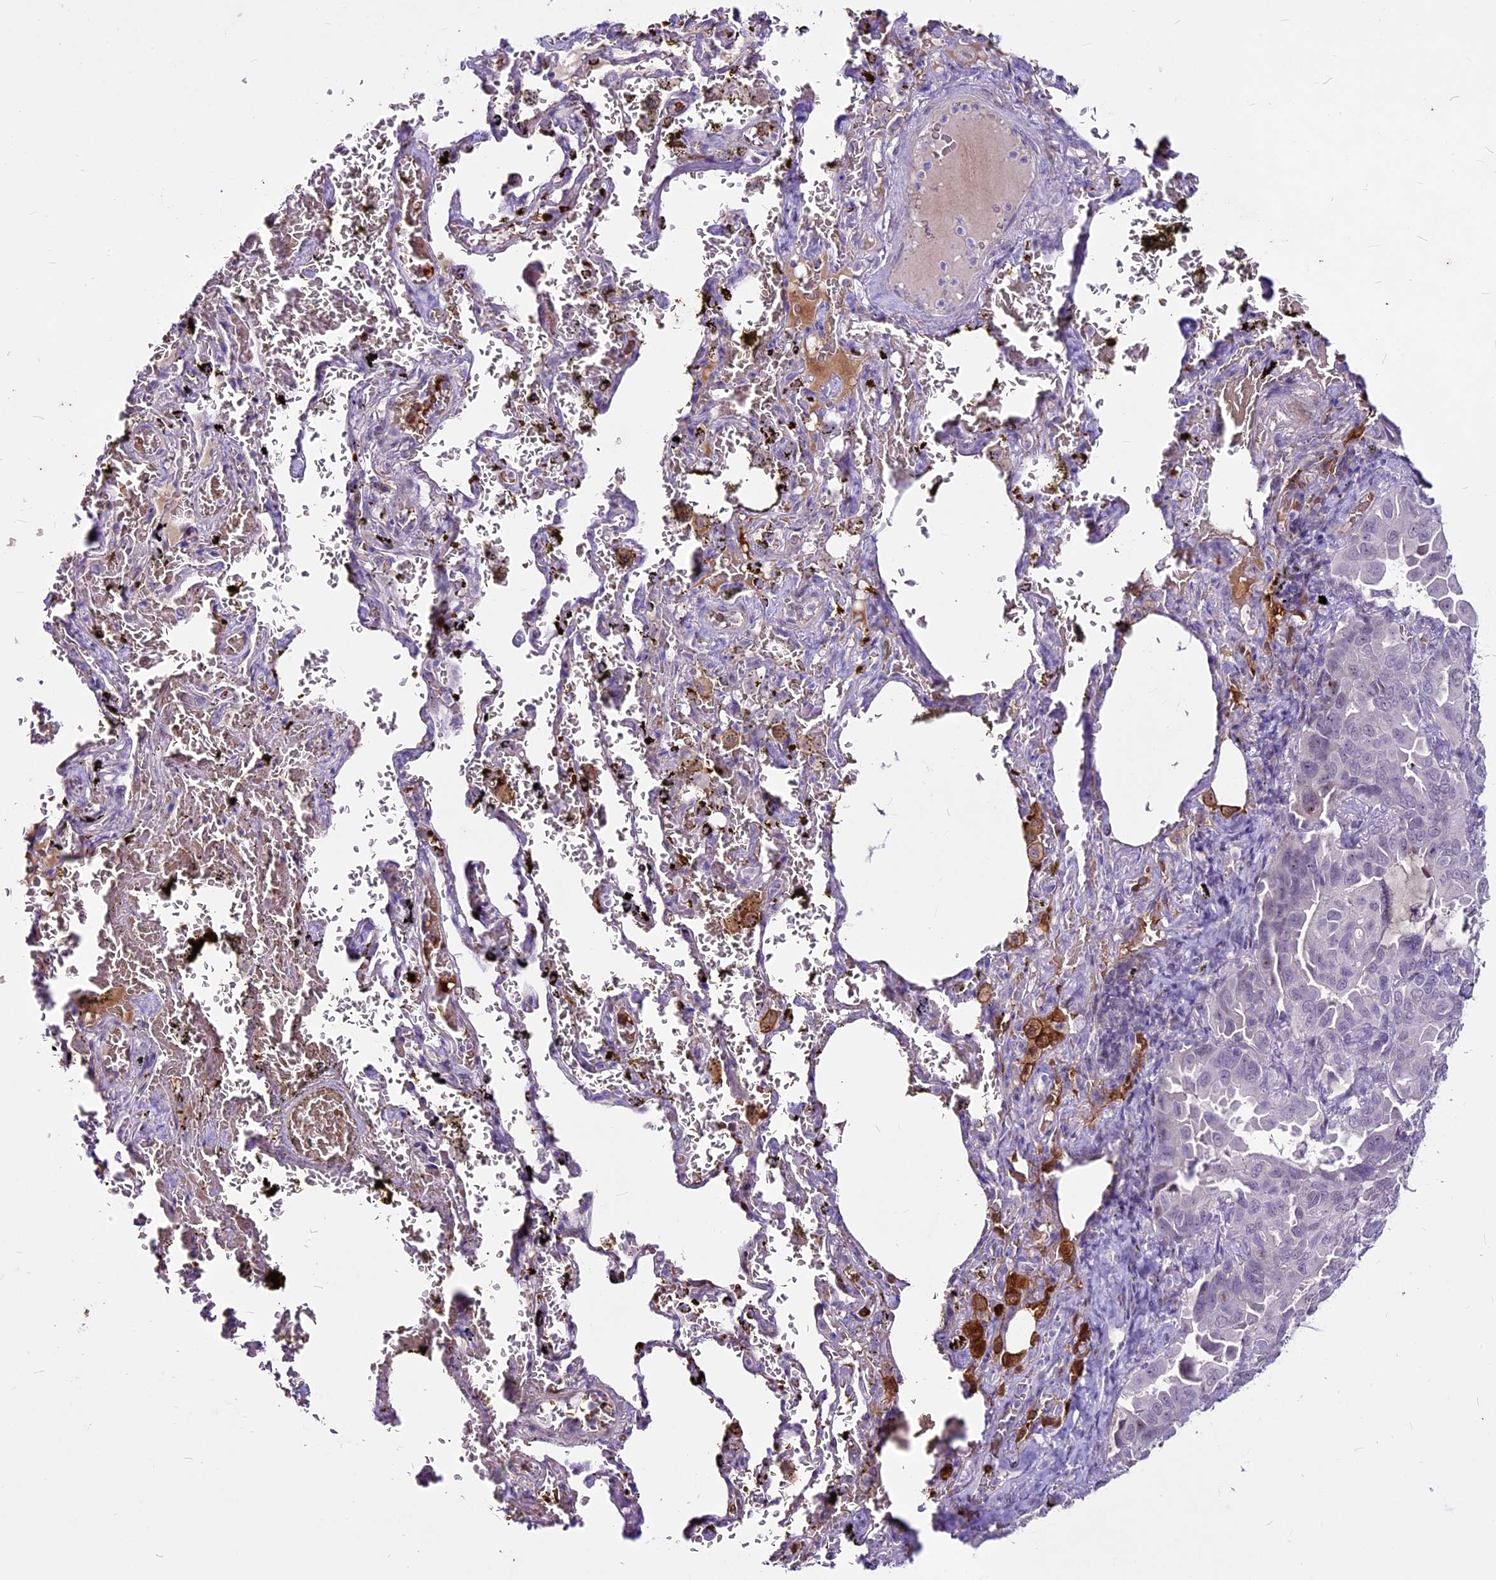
{"staining": {"intensity": "negative", "quantity": "none", "location": "none"}, "tissue": "lung cancer", "cell_type": "Tumor cells", "image_type": "cancer", "snomed": [{"axis": "morphology", "description": "Adenocarcinoma, NOS"}, {"axis": "topography", "description": "Lung"}], "caption": "The micrograph displays no significant staining in tumor cells of adenocarcinoma (lung).", "gene": "SUSD3", "patient": {"sex": "male", "age": 64}}